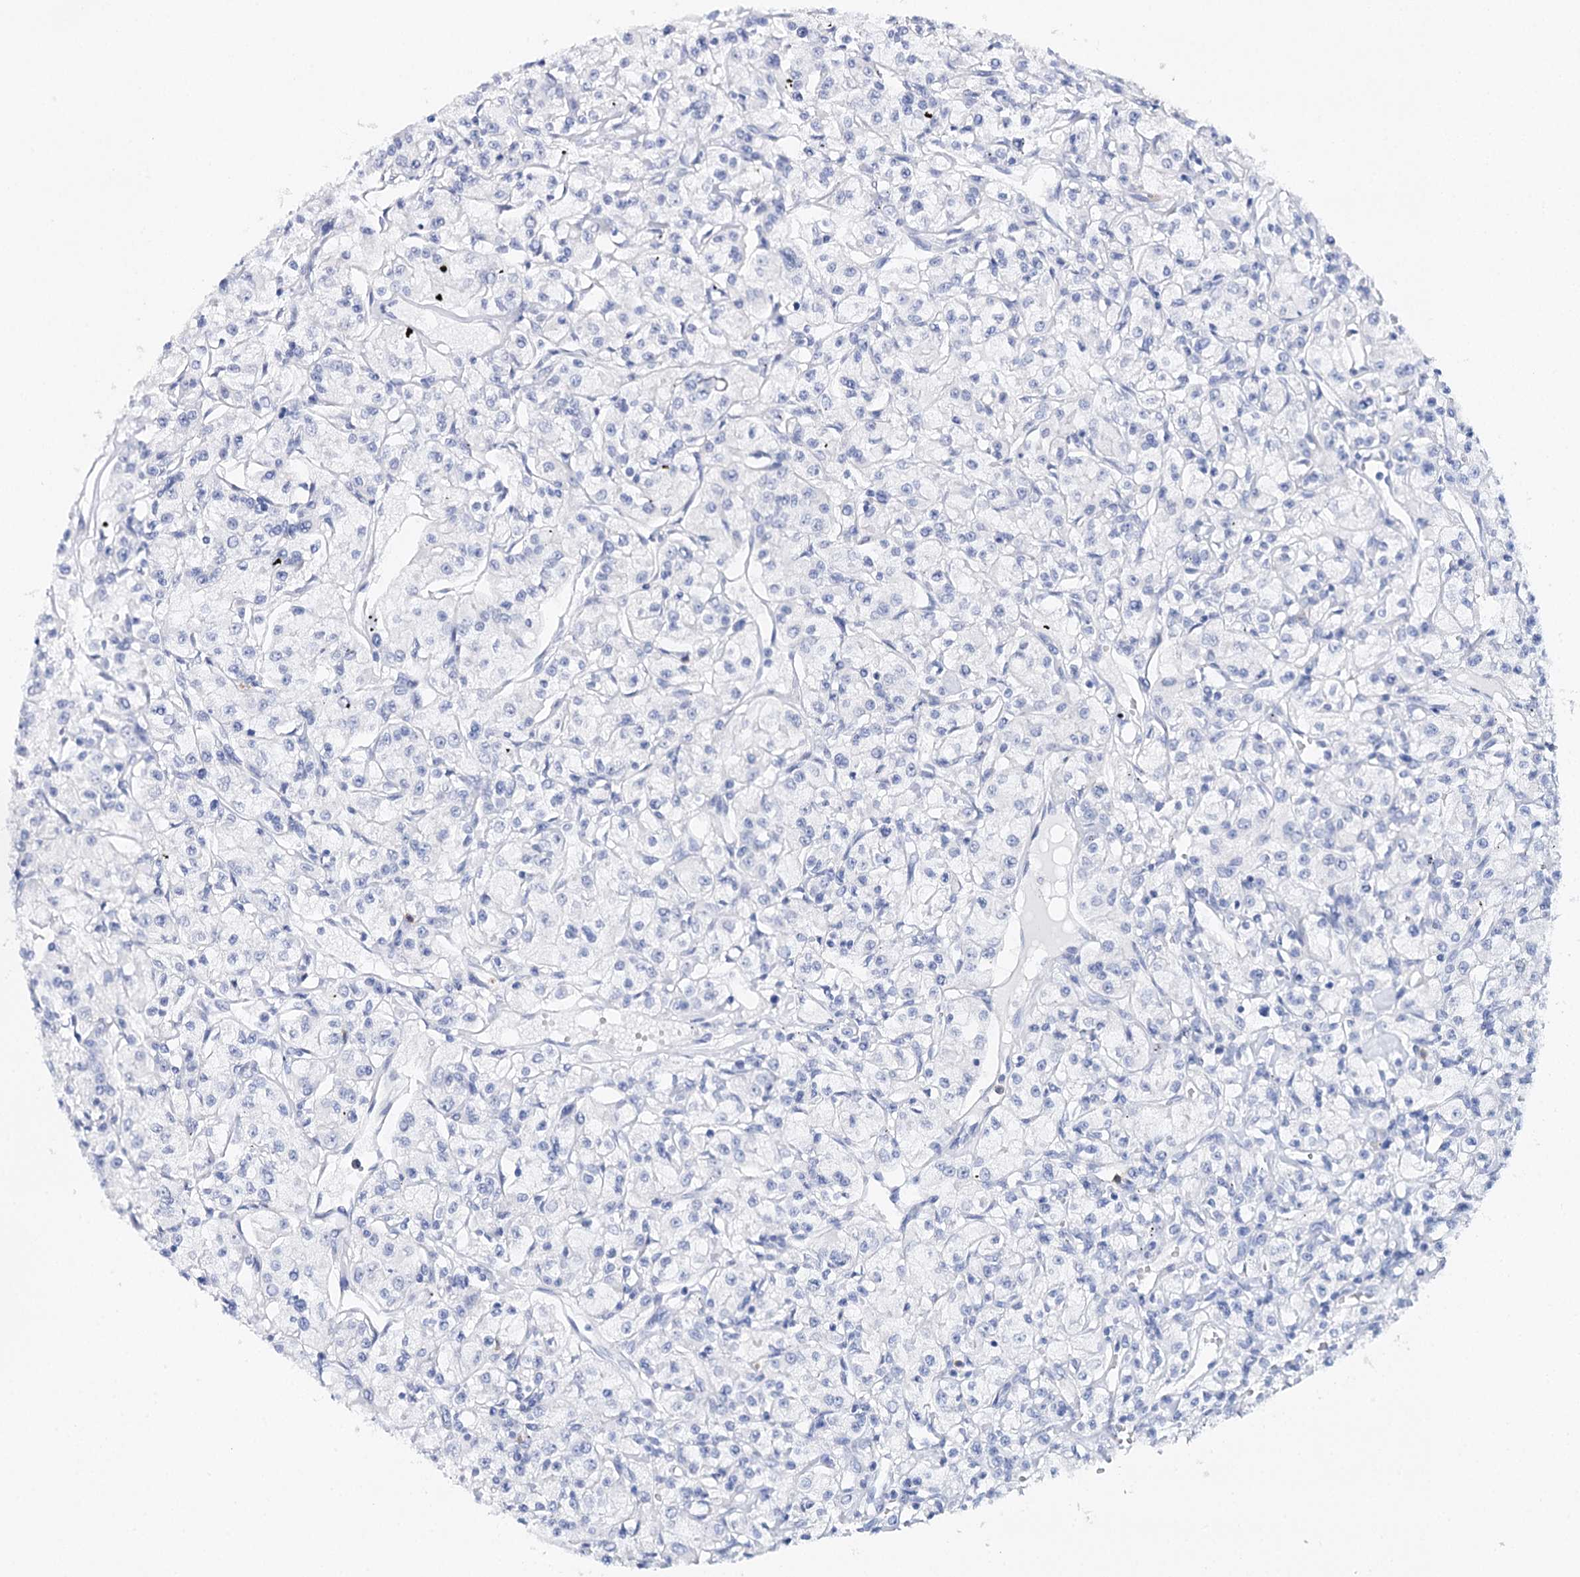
{"staining": {"intensity": "negative", "quantity": "none", "location": "none"}, "tissue": "renal cancer", "cell_type": "Tumor cells", "image_type": "cancer", "snomed": [{"axis": "morphology", "description": "Adenocarcinoma, NOS"}, {"axis": "topography", "description": "Kidney"}], "caption": "The IHC micrograph has no significant positivity in tumor cells of adenocarcinoma (renal) tissue. (Brightfield microscopy of DAB IHC at high magnification).", "gene": "CEACAM8", "patient": {"sex": "female", "age": 59}}